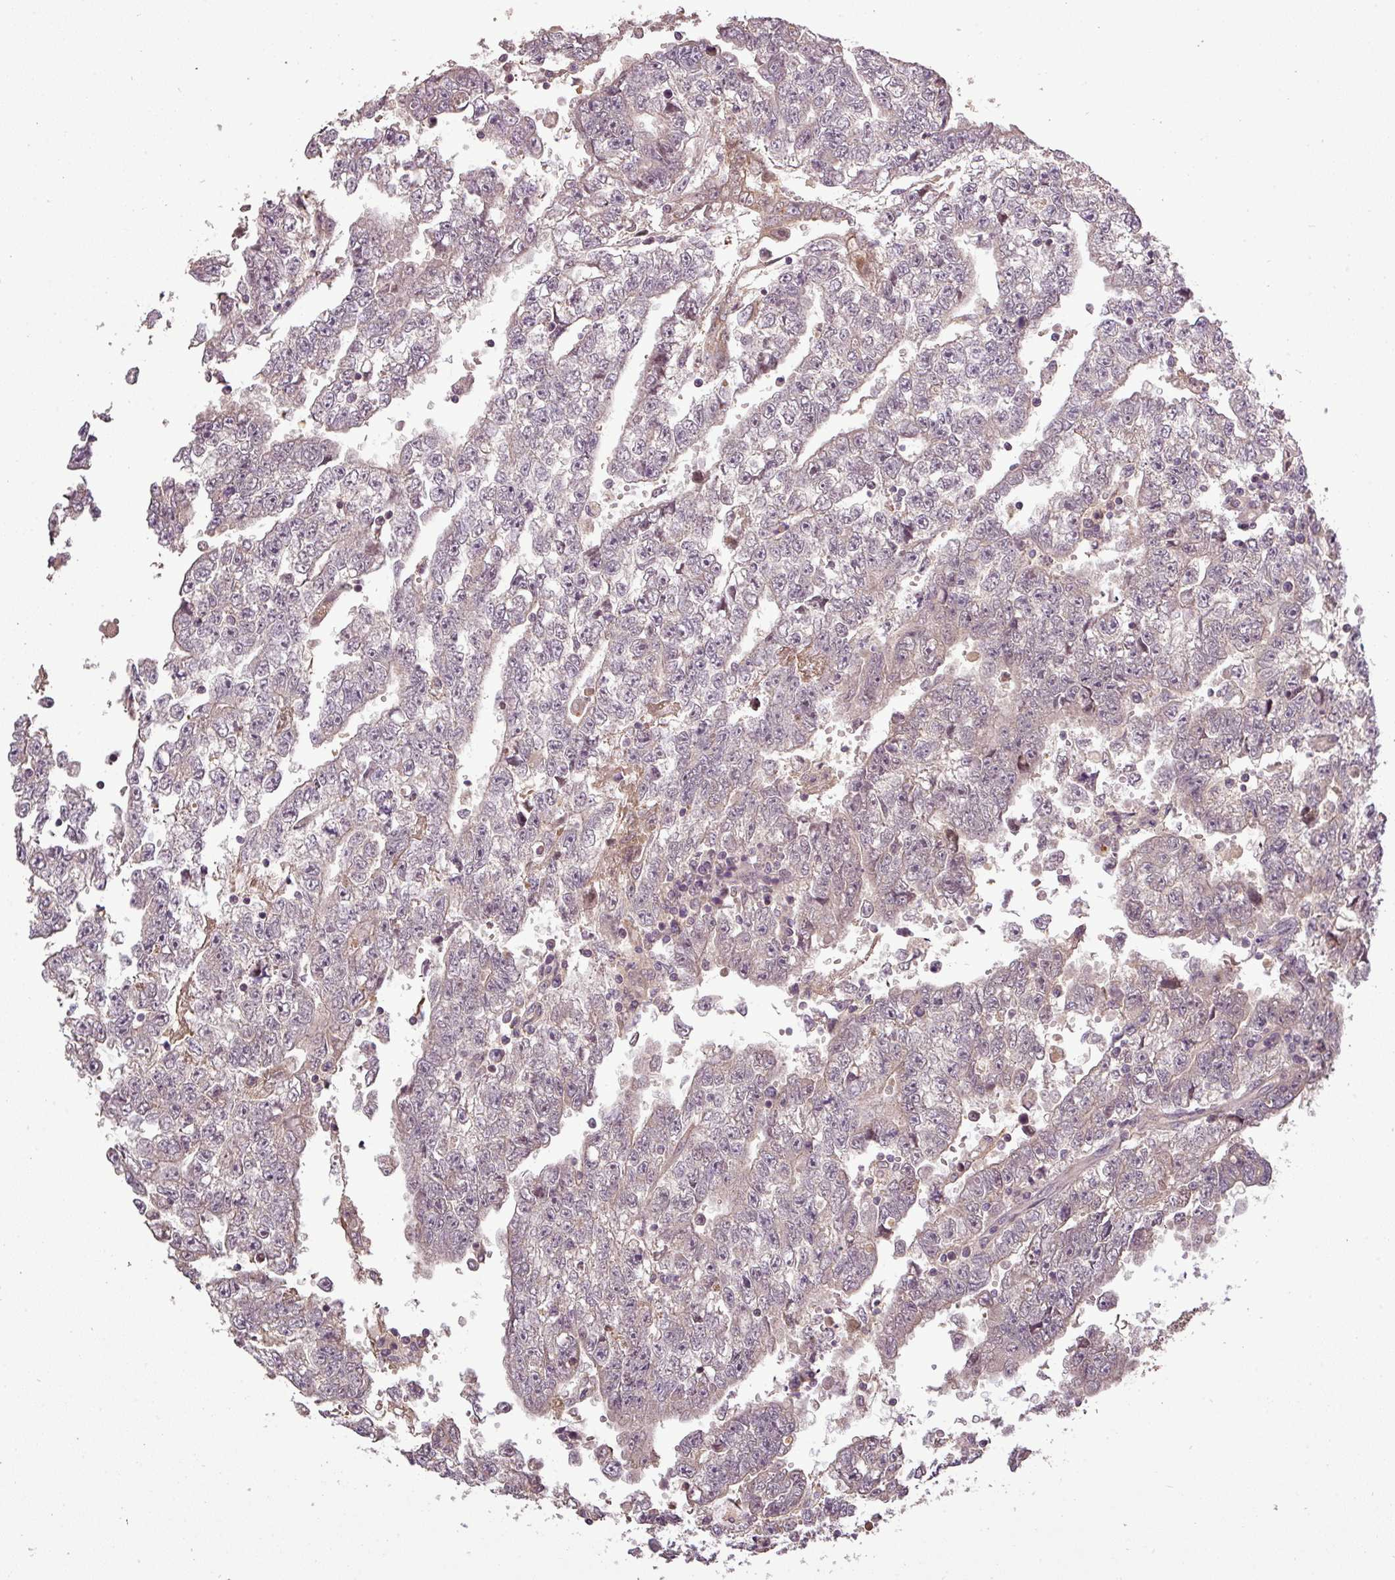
{"staining": {"intensity": "weak", "quantity": "25%-75%", "location": "cytoplasmic/membranous"}, "tissue": "testis cancer", "cell_type": "Tumor cells", "image_type": "cancer", "snomed": [{"axis": "morphology", "description": "Carcinoma, Embryonal, NOS"}, {"axis": "topography", "description": "Testis"}], "caption": "A low amount of weak cytoplasmic/membranous expression is seen in about 25%-75% of tumor cells in testis embryonal carcinoma tissue.", "gene": "FAIM", "patient": {"sex": "male", "age": 25}}